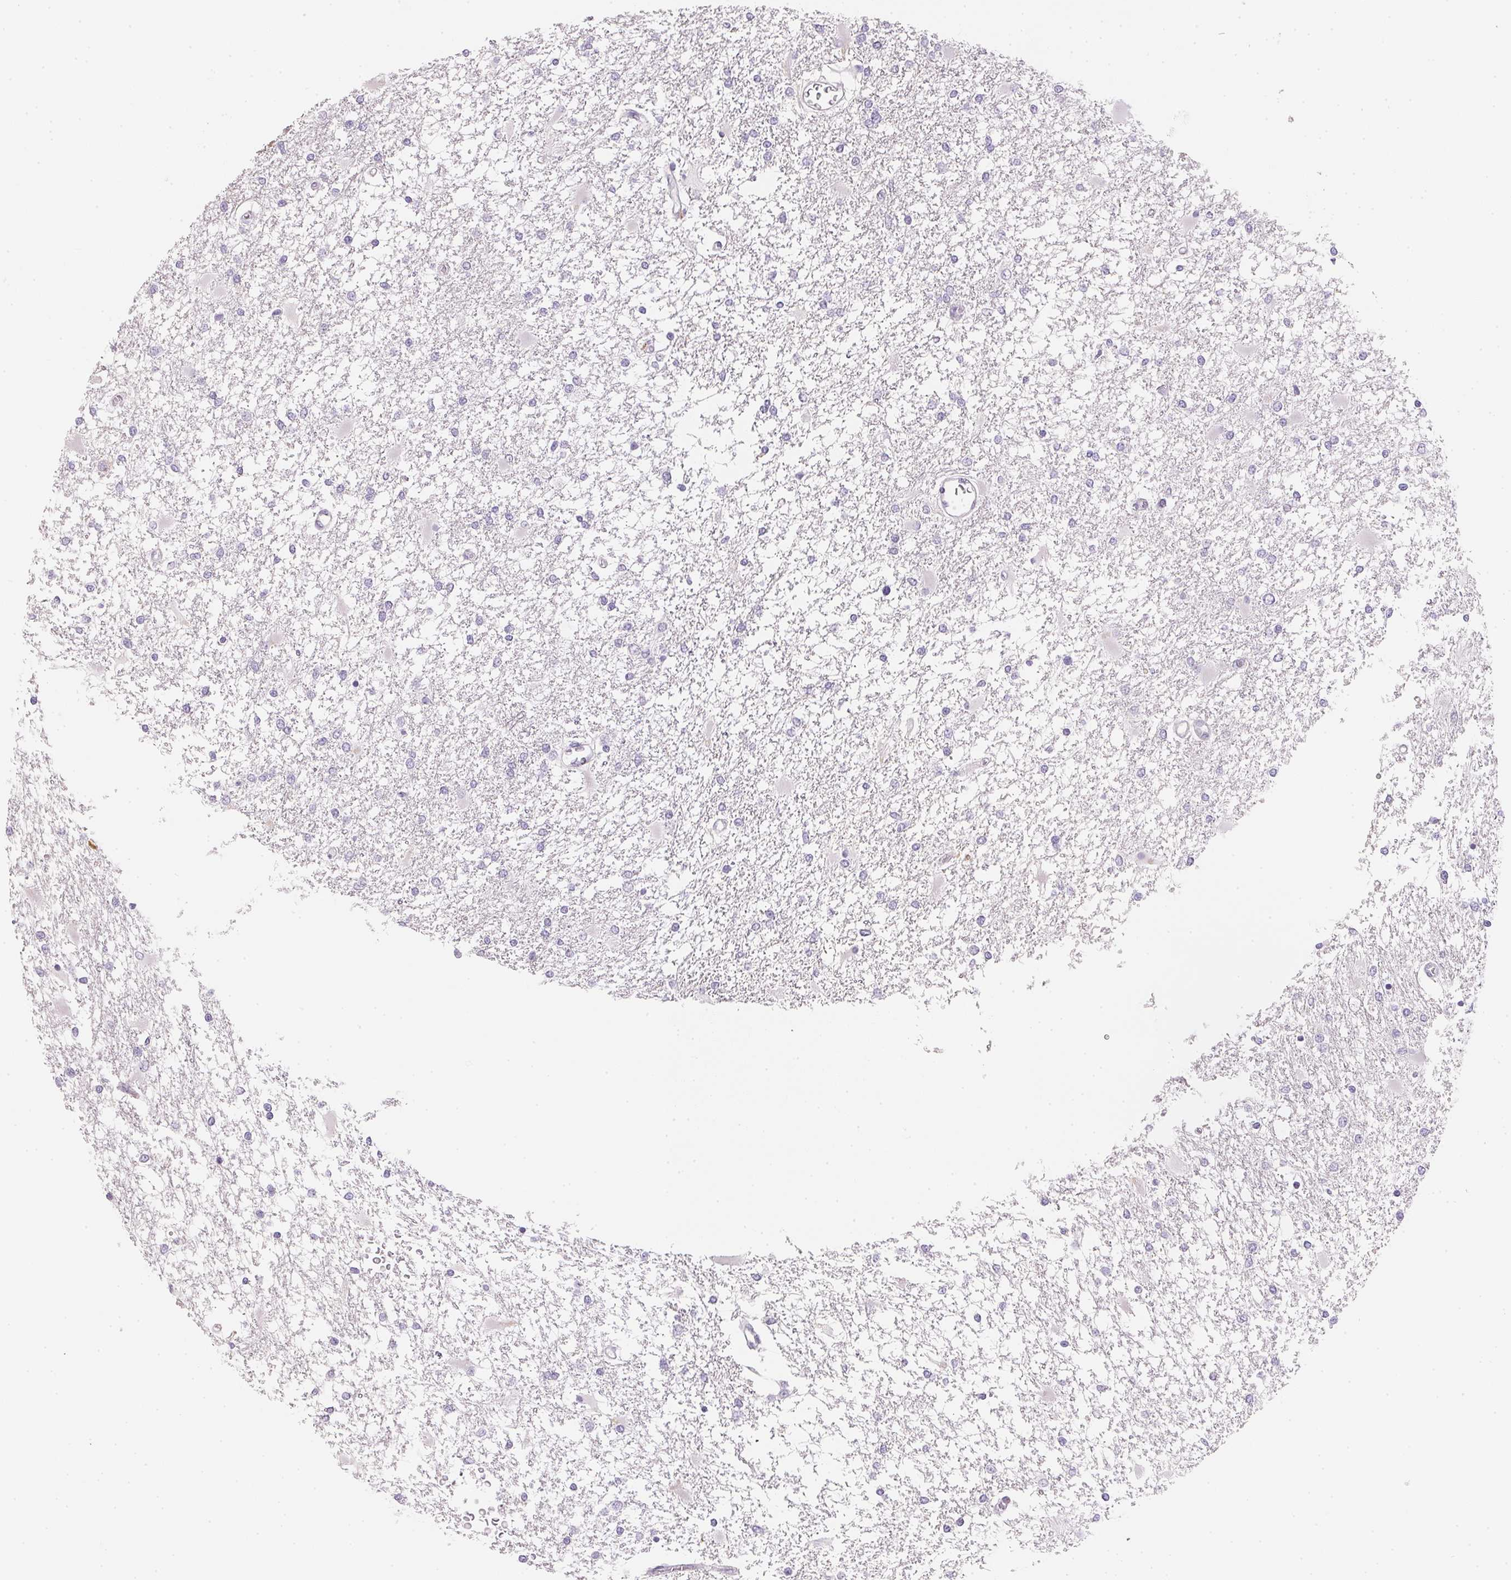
{"staining": {"intensity": "negative", "quantity": "none", "location": "none"}, "tissue": "glioma", "cell_type": "Tumor cells", "image_type": "cancer", "snomed": [{"axis": "morphology", "description": "Glioma, malignant, High grade"}, {"axis": "topography", "description": "Cerebral cortex"}], "caption": "This is an immunohistochemistry (IHC) image of glioma. There is no positivity in tumor cells.", "gene": "GIPC2", "patient": {"sex": "male", "age": 79}}